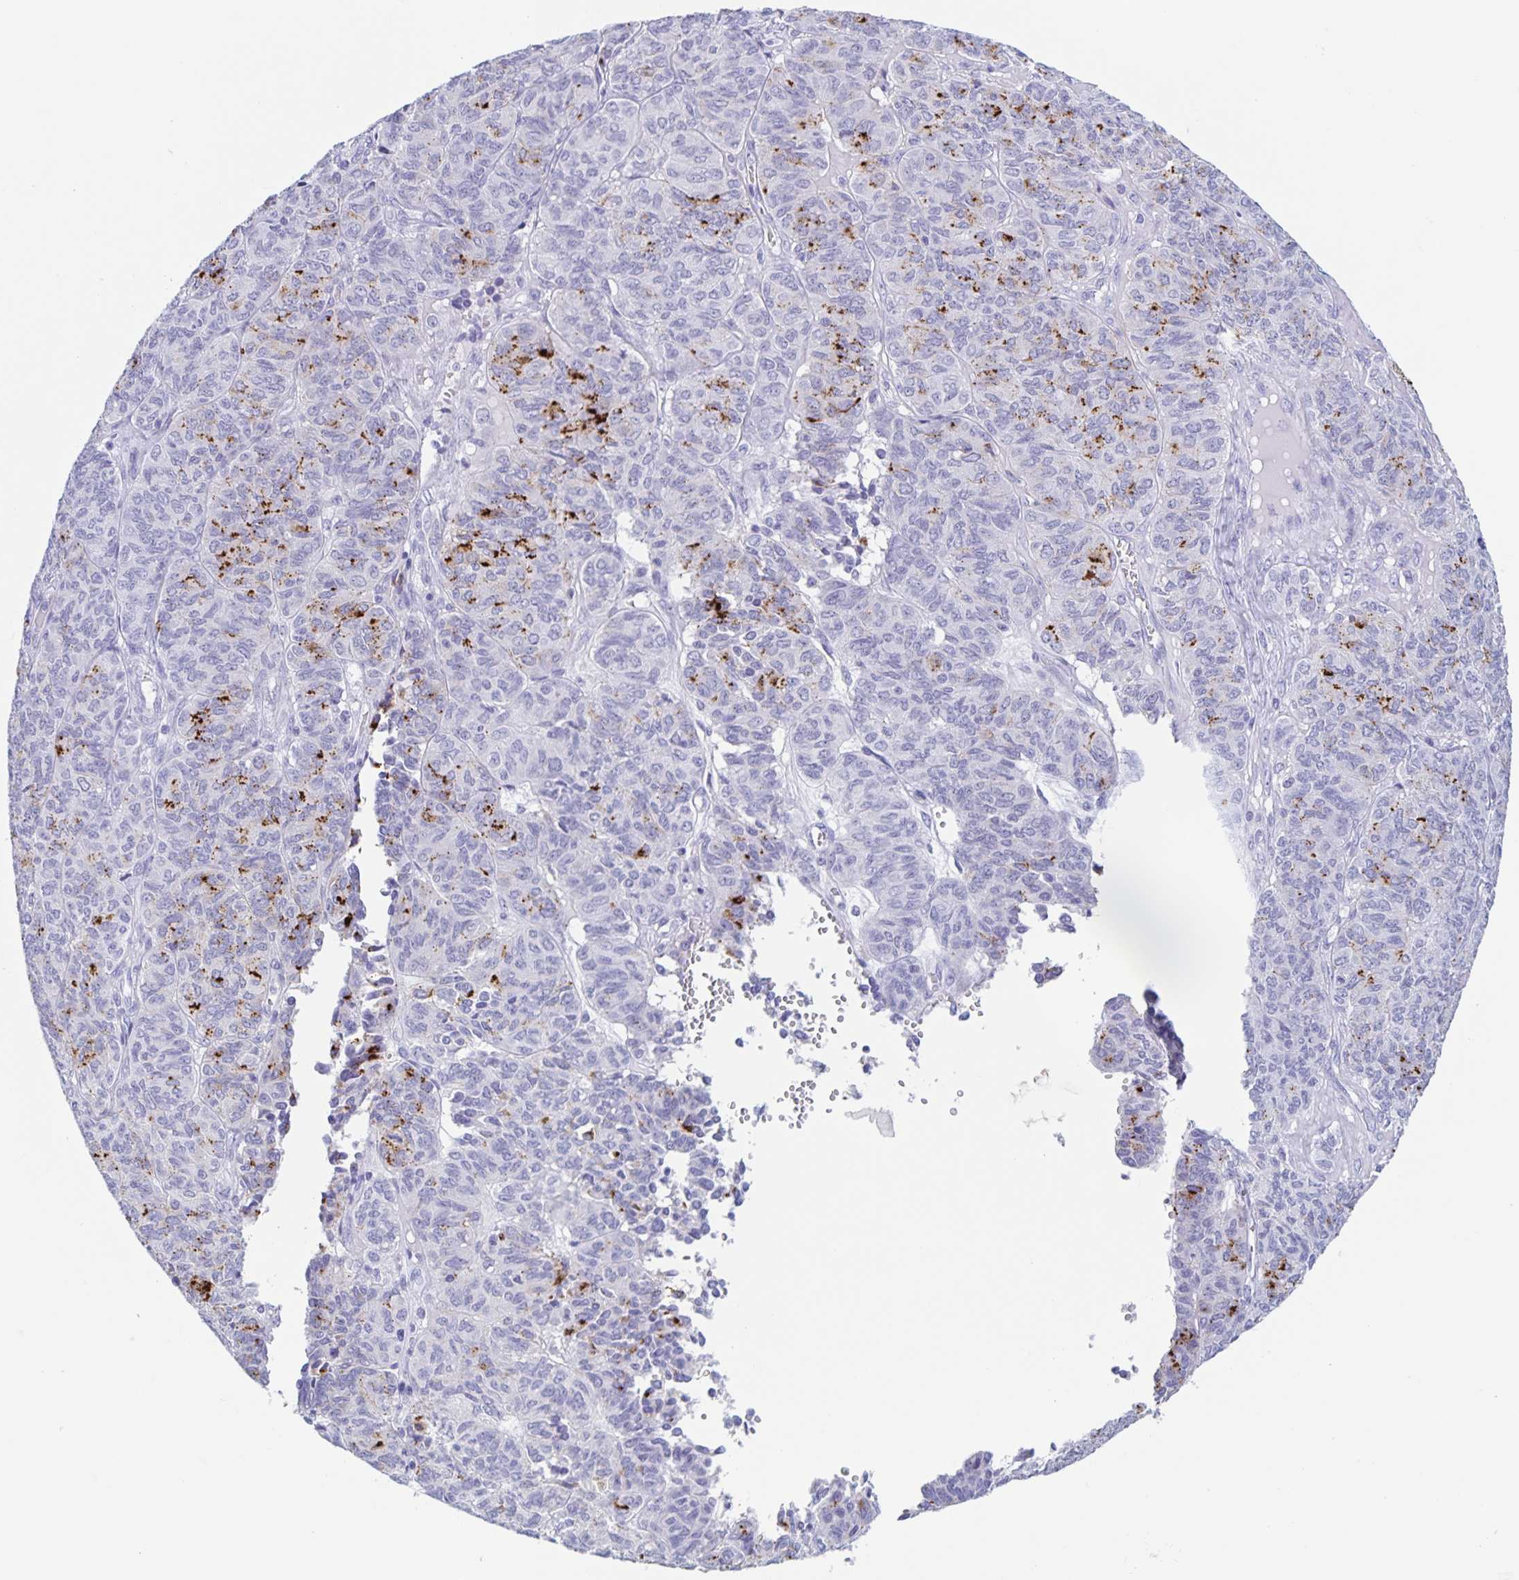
{"staining": {"intensity": "strong", "quantity": "<25%", "location": "cytoplasmic/membranous"}, "tissue": "ovarian cancer", "cell_type": "Tumor cells", "image_type": "cancer", "snomed": [{"axis": "morphology", "description": "Carcinoma, endometroid"}, {"axis": "topography", "description": "Ovary"}], "caption": "An immunohistochemistry (IHC) photomicrograph of neoplastic tissue is shown. Protein staining in brown labels strong cytoplasmic/membranous positivity in ovarian cancer within tumor cells.", "gene": "DMBT1", "patient": {"sex": "female", "age": 80}}